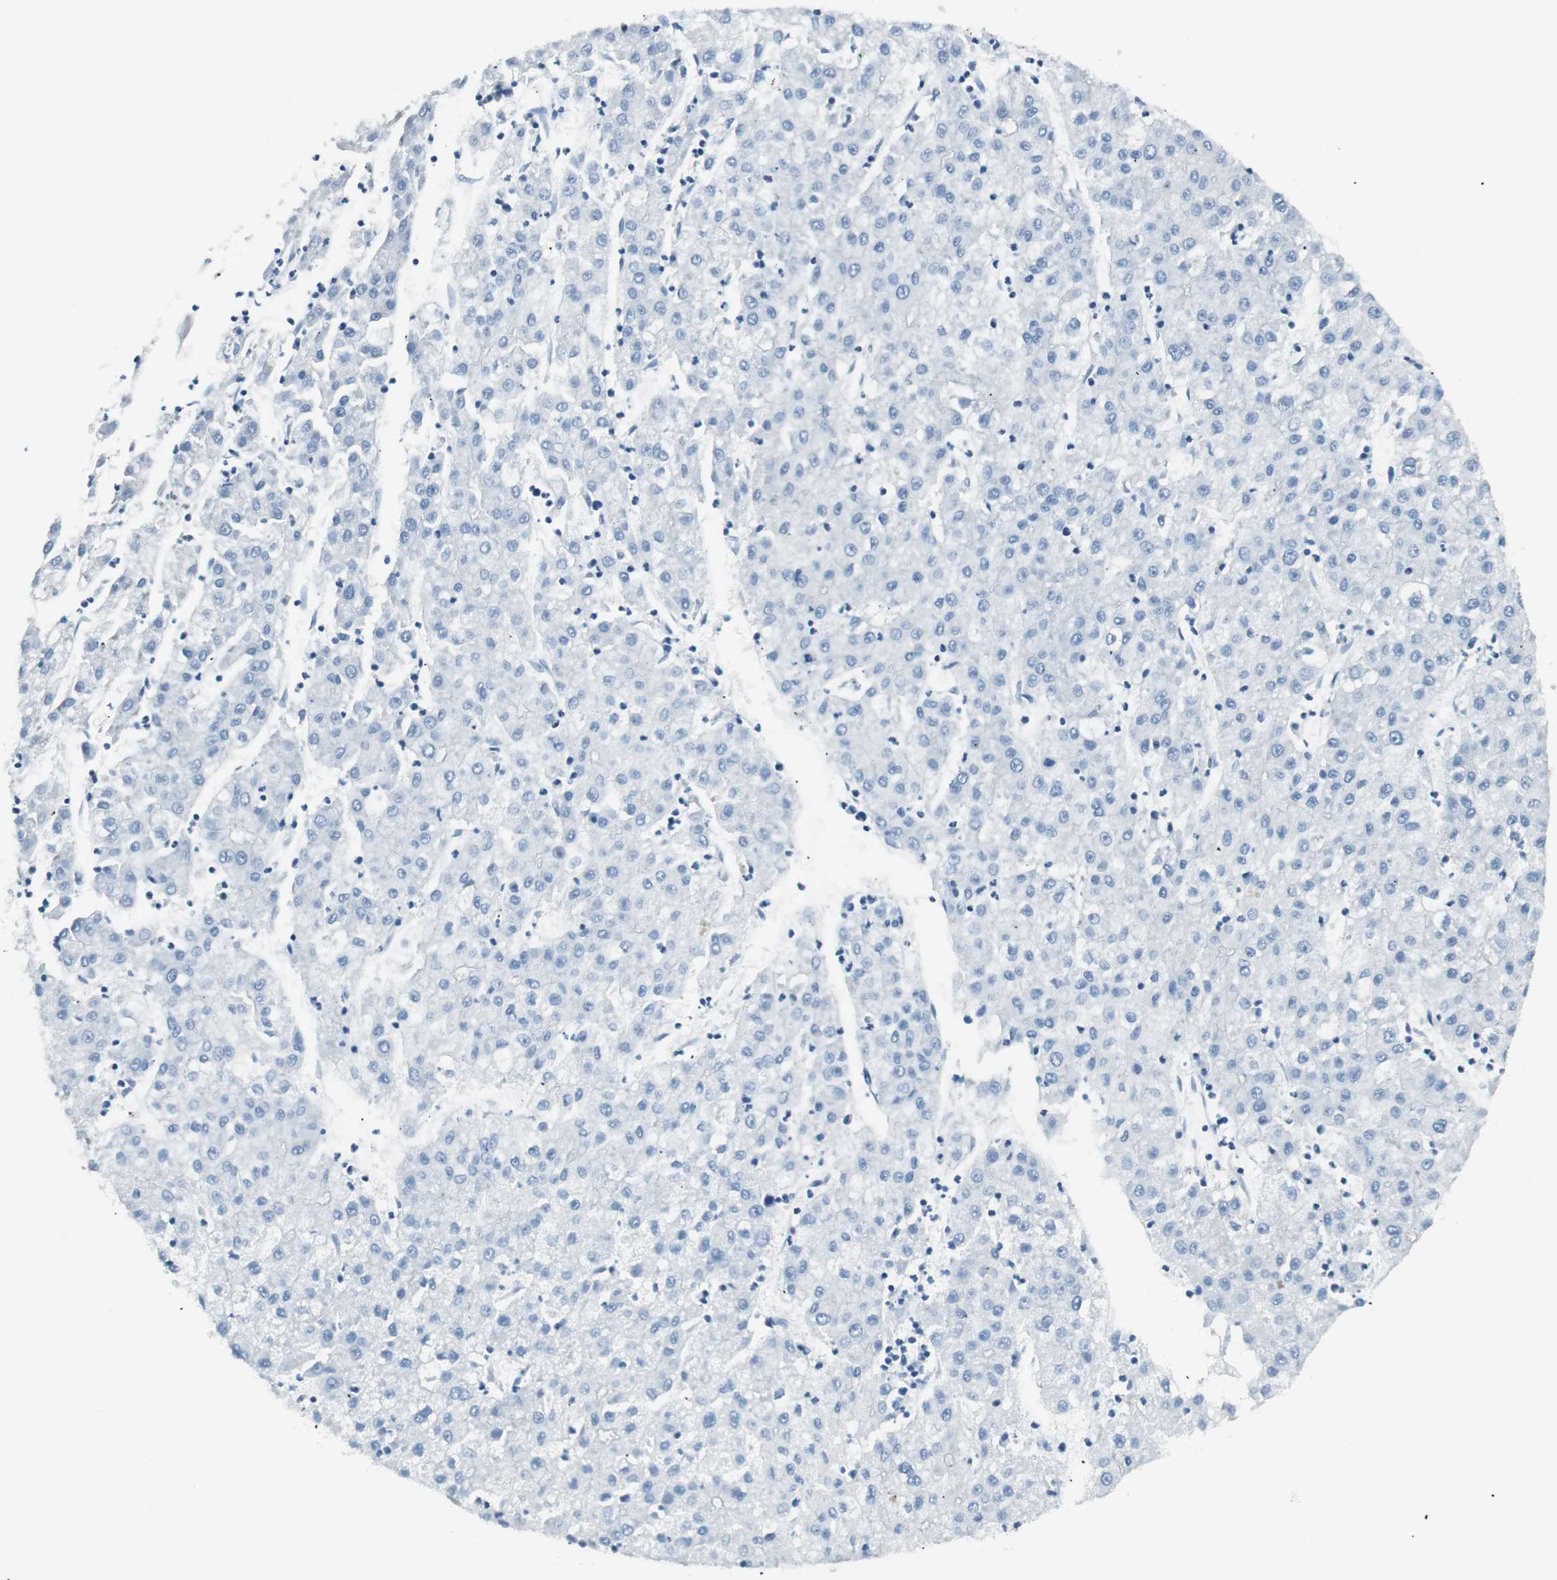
{"staining": {"intensity": "negative", "quantity": "none", "location": "none"}, "tissue": "liver cancer", "cell_type": "Tumor cells", "image_type": "cancer", "snomed": [{"axis": "morphology", "description": "Carcinoma, Hepatocellular, NOS"}, {"axis": "topography", "description": "Liver"}], "caption": "The IHC image has no significant expression in tumor cells of liver hepatocellular carcinoma tissue.", "gene": "HOXB13", "patient": {"sex": "male", "age": 72}}